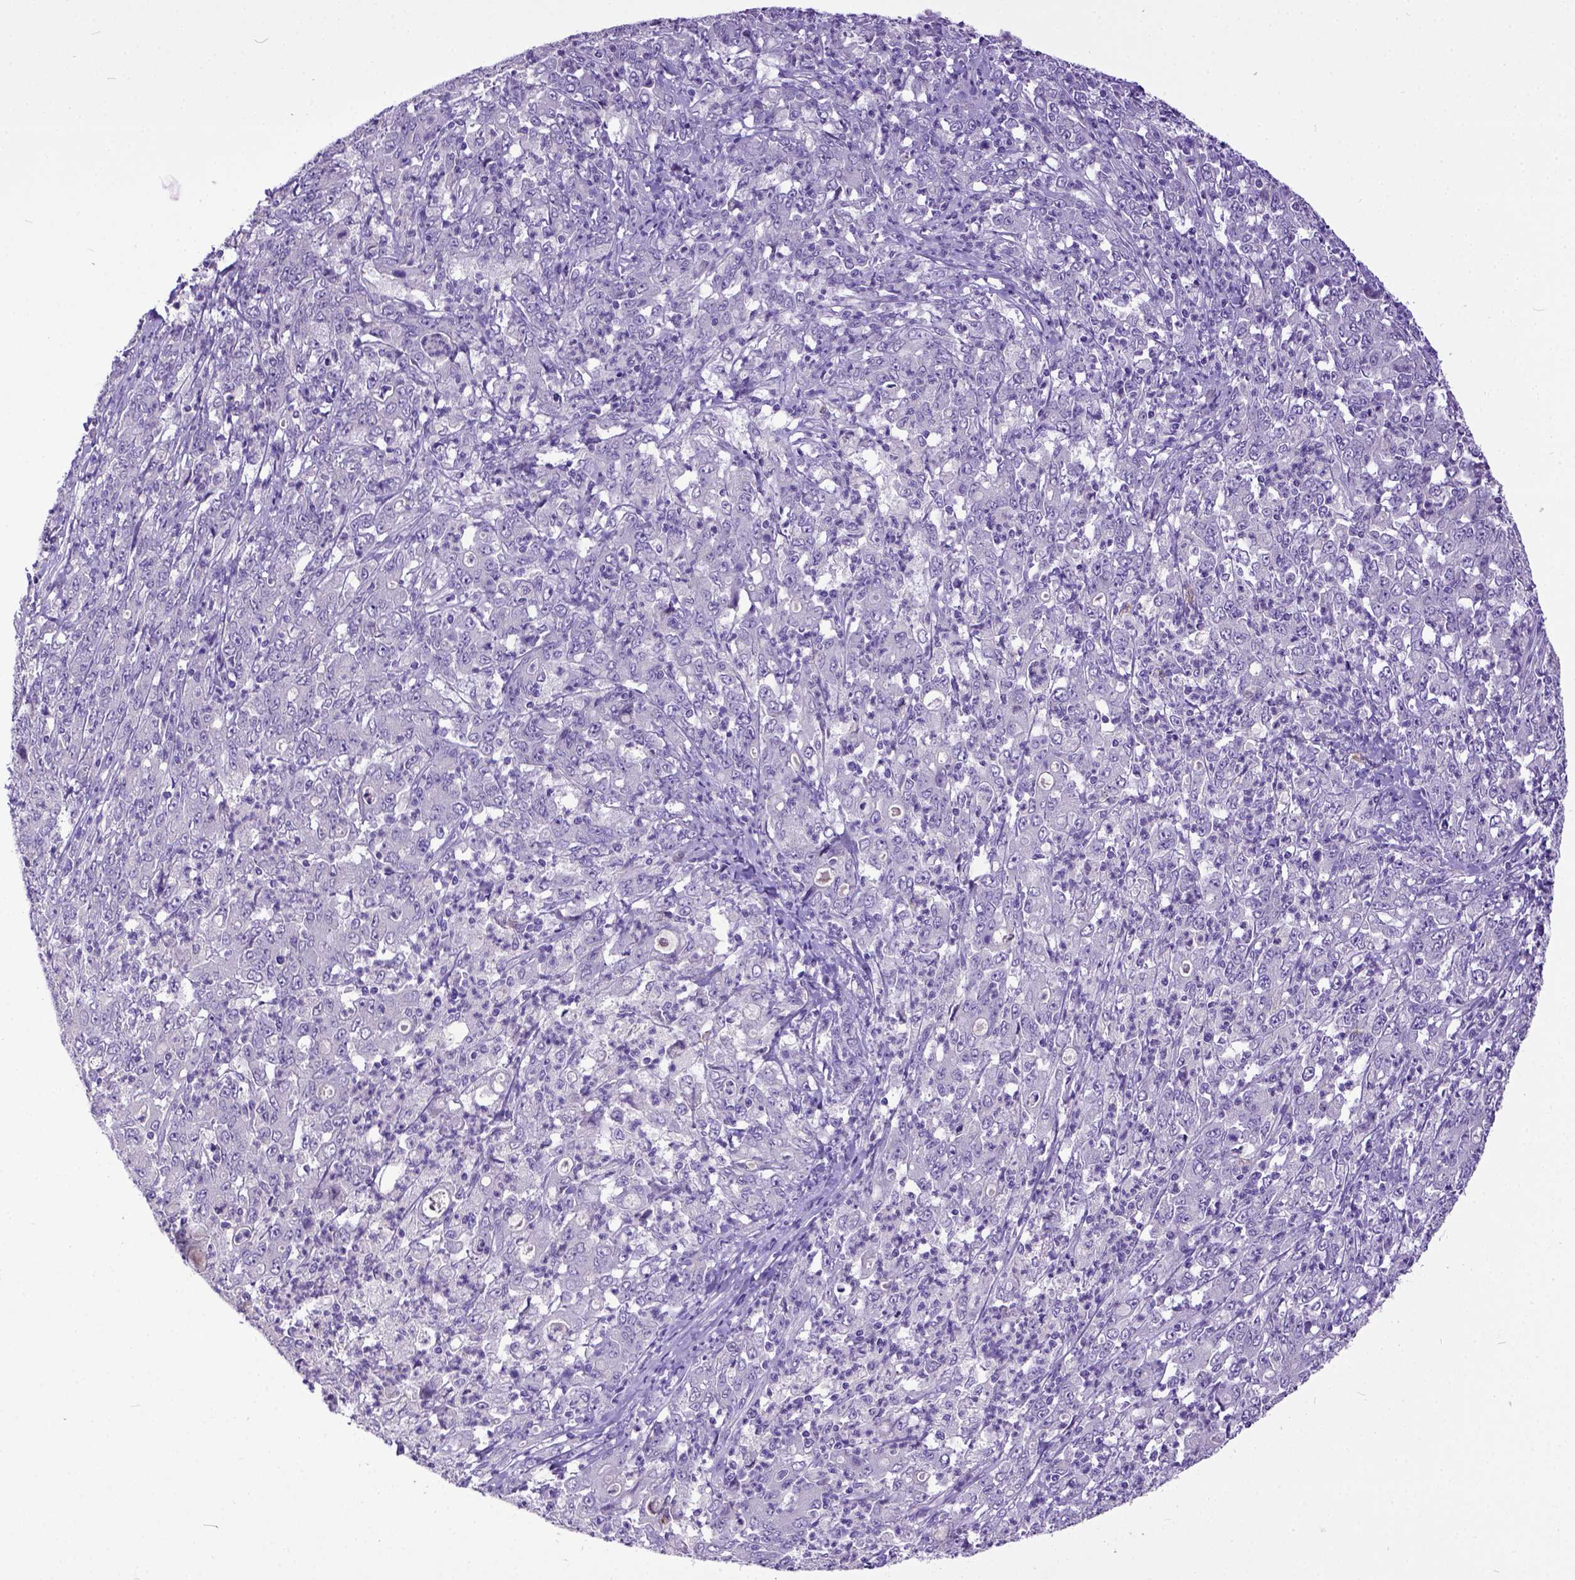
{"staining": {"intensity": "negative", "quantity": "none", "location": "none"}, "tissue": "stomach cancer", "cell_type": "Tumor cells", "image_type": "cancer", "snomed": [{"axis": "morphology", "description": "Adenocarcinoma, NOS"}, {"axis": "topography", "description": "Stomach, lower"}], "caption": "IHC micrograph of neoplastic tissue: stomach cancer stained with DAB (3,3'-diaminobenzidine) demonstrates no significant protein expression in tumor cells. (Stains: DAB (3,3'-diaminobenzidine) IHC with hematoxylin counter stain, Microscopy: brightfield microscopy at high magnification).", "gene": "KIT", "patient": {"sex": "female", "age": 71}}